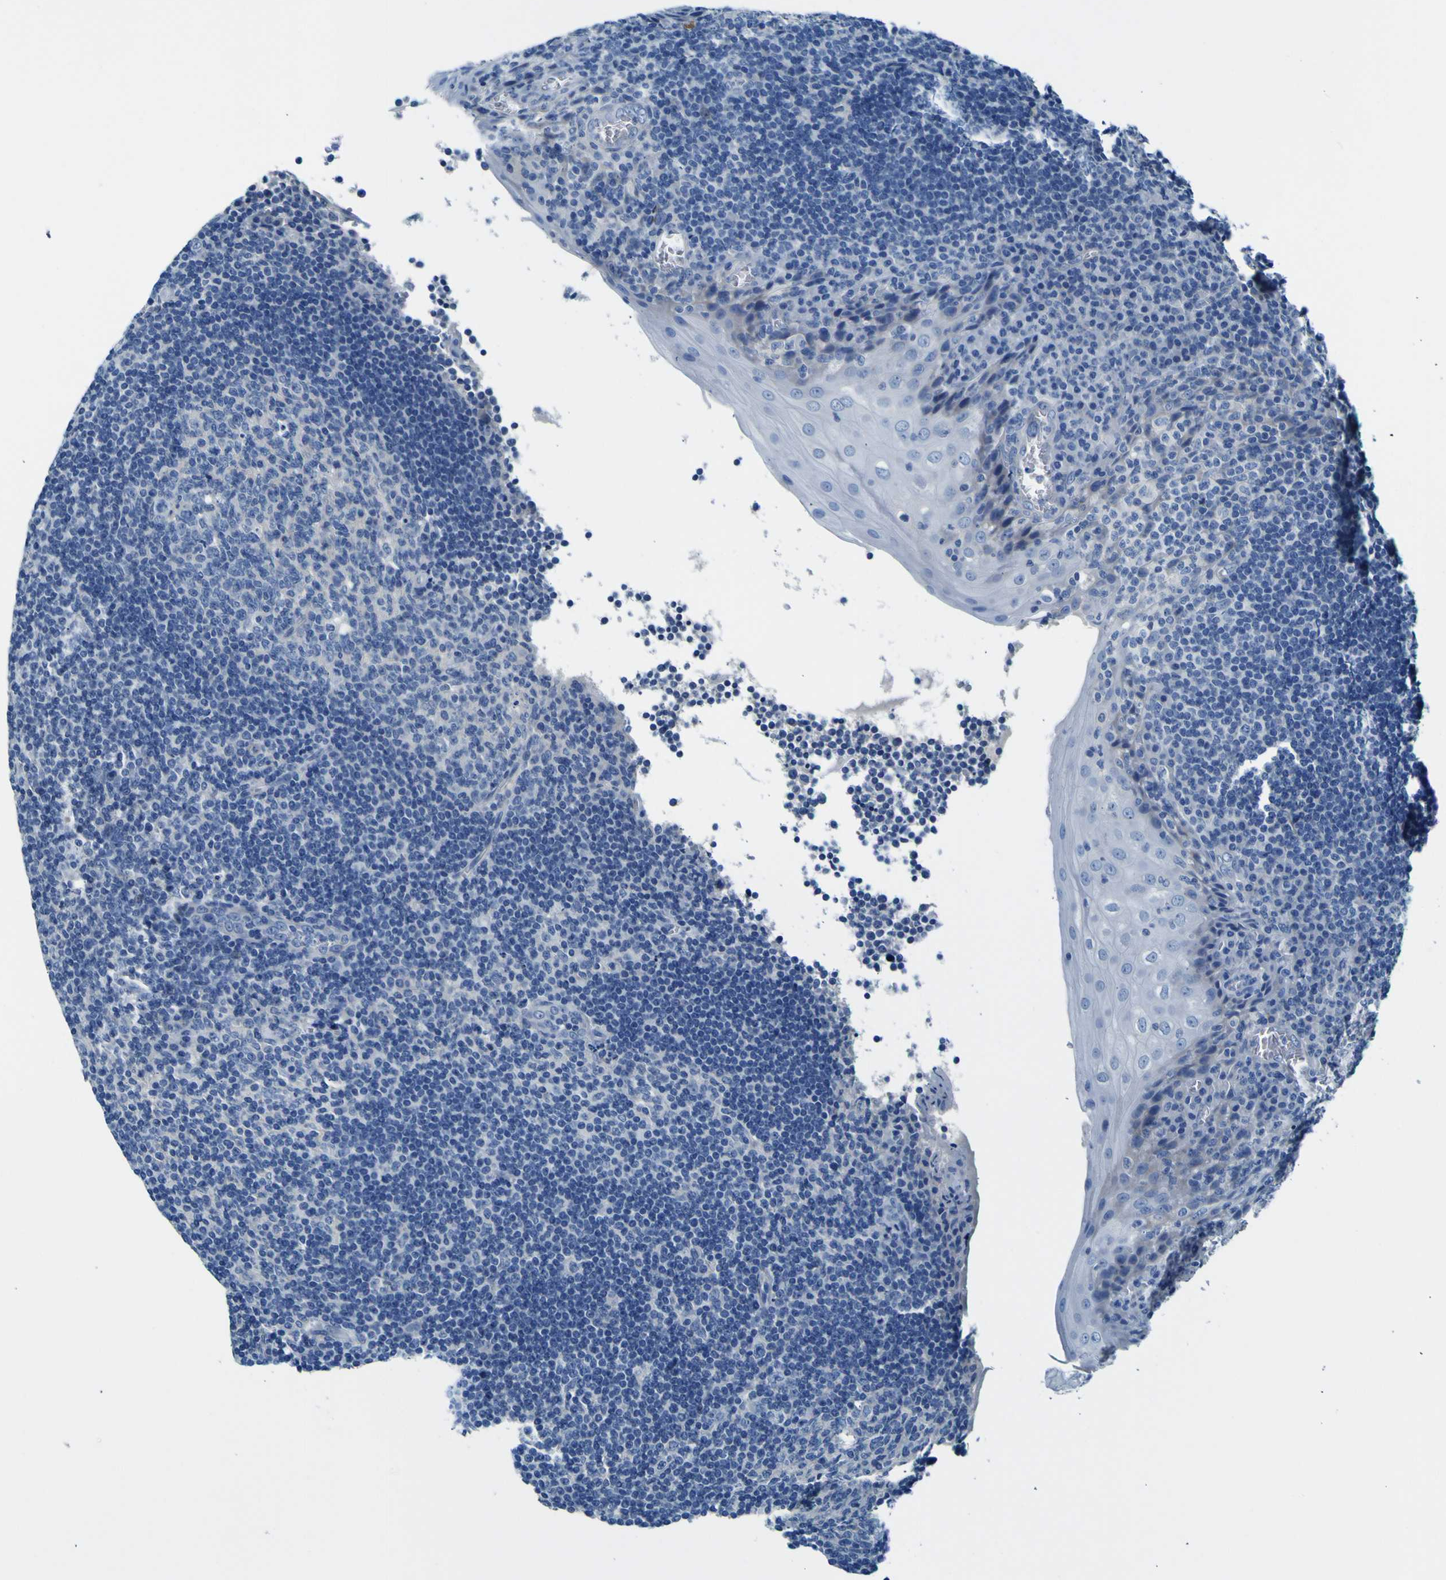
{"staining": {"intensity": "negative", "quantity": "none", "location": "none"}, "tissue": "tonsil", "cell_type": "Germinal center cells", "image_type": "normal", "snomed": [{"axis": "morphology", "description": "Normal tissue, NOS"}, {"axis": "topography", "description": "Tonsil"}], "caption": "This is an IHC image of normal tonsil. There is no expression in germinal center cells.", "gene": "ADGRA2", "patient": {"sex": "male", "age": 37}}